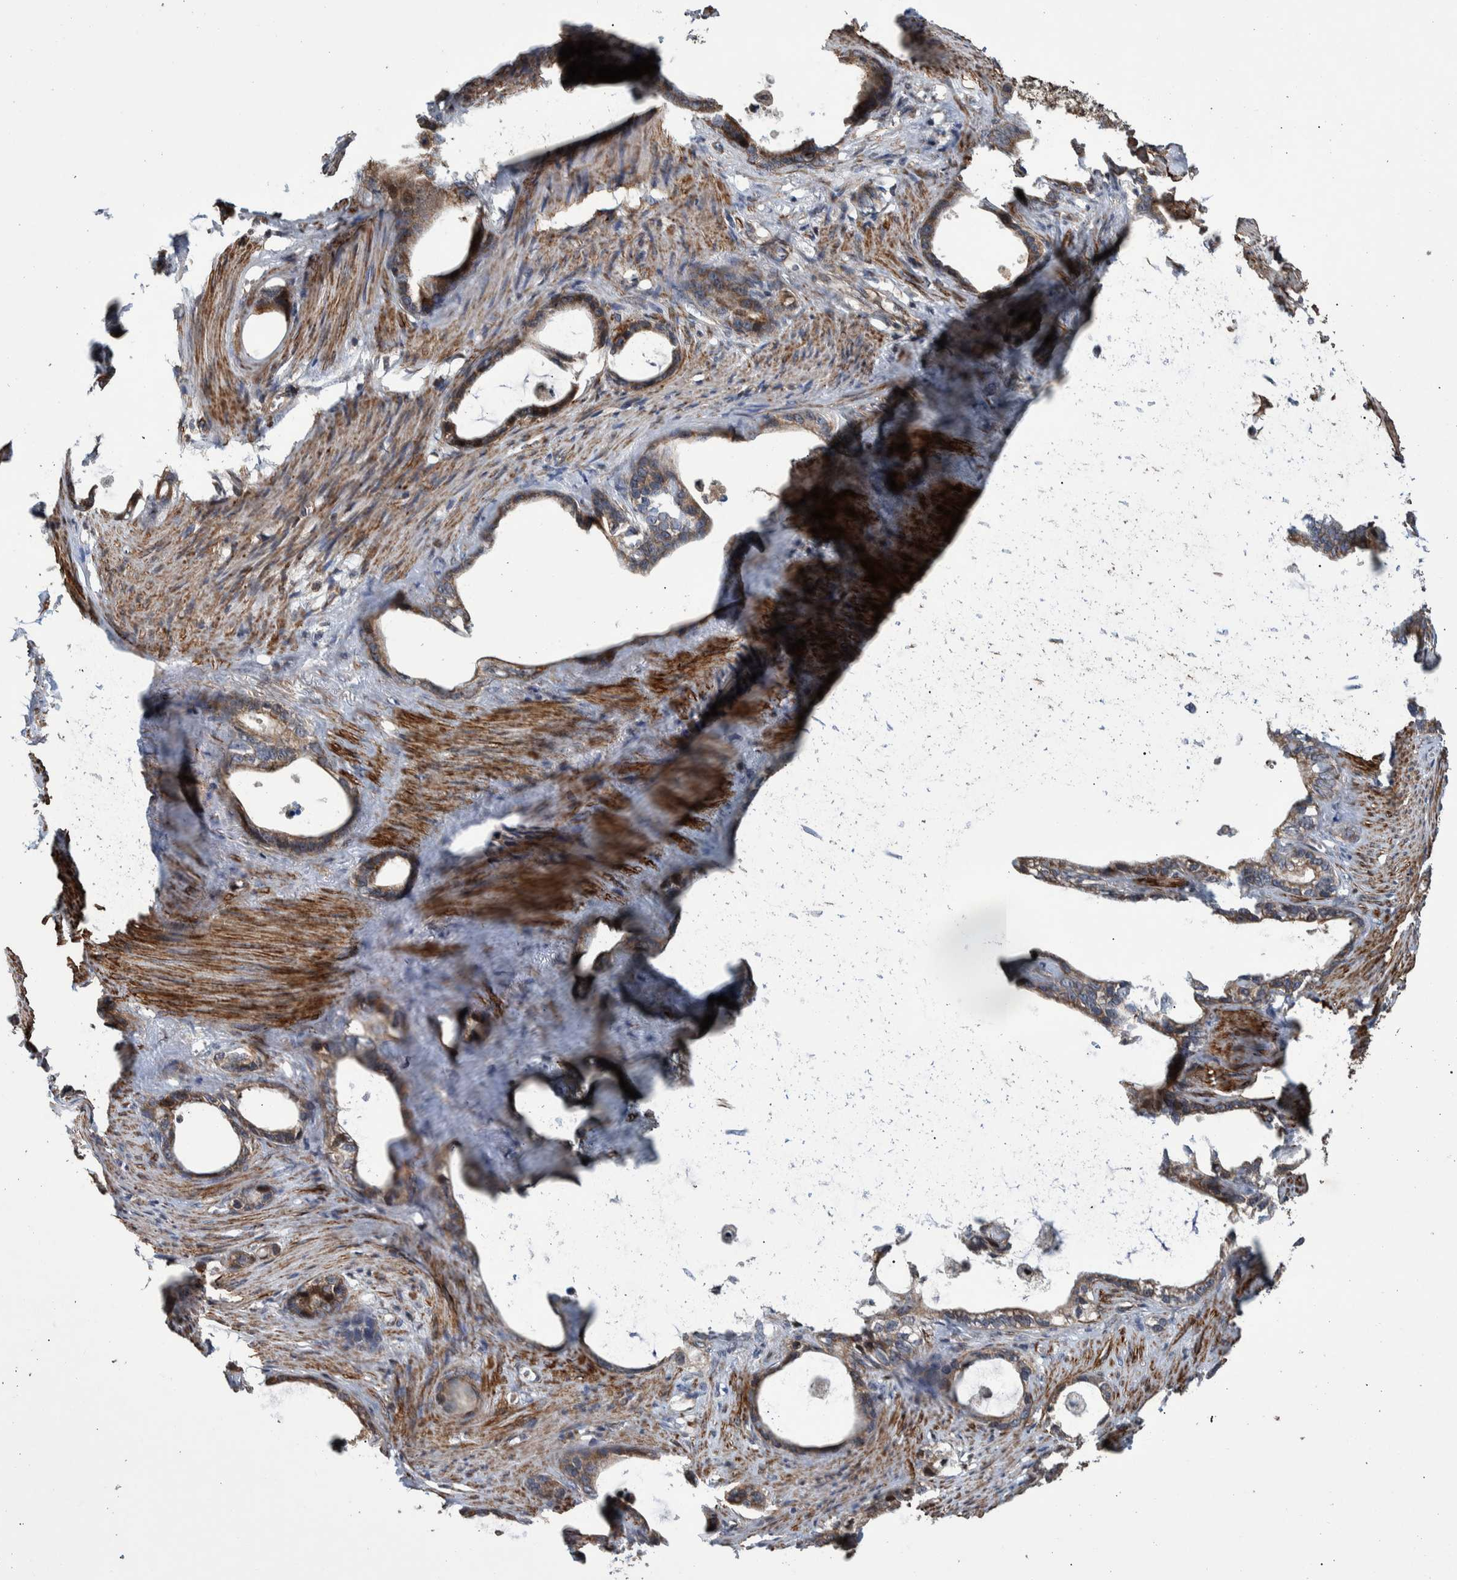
{"staining": {"intensity": "moderate", "quantity": ">75%", "location": "cytoplasmic/membranous"}, "tissue": "stomach cancer", "cell_type": "Tumor cells", "image_type": "cancer", "snomed": [{"axis": "morphology", "description": "Adenocarcinoma, NOS"}, {"axis": "topography", "description": "Stomach"}], "caption": "IHC of human stomach cancer reveals medium levels of moderate cytoplasmic/membranous staining in approximately >75% of tumor cells.", "gene": "B3GNTL1", "patient": {"sex": "female", "age": 75}}